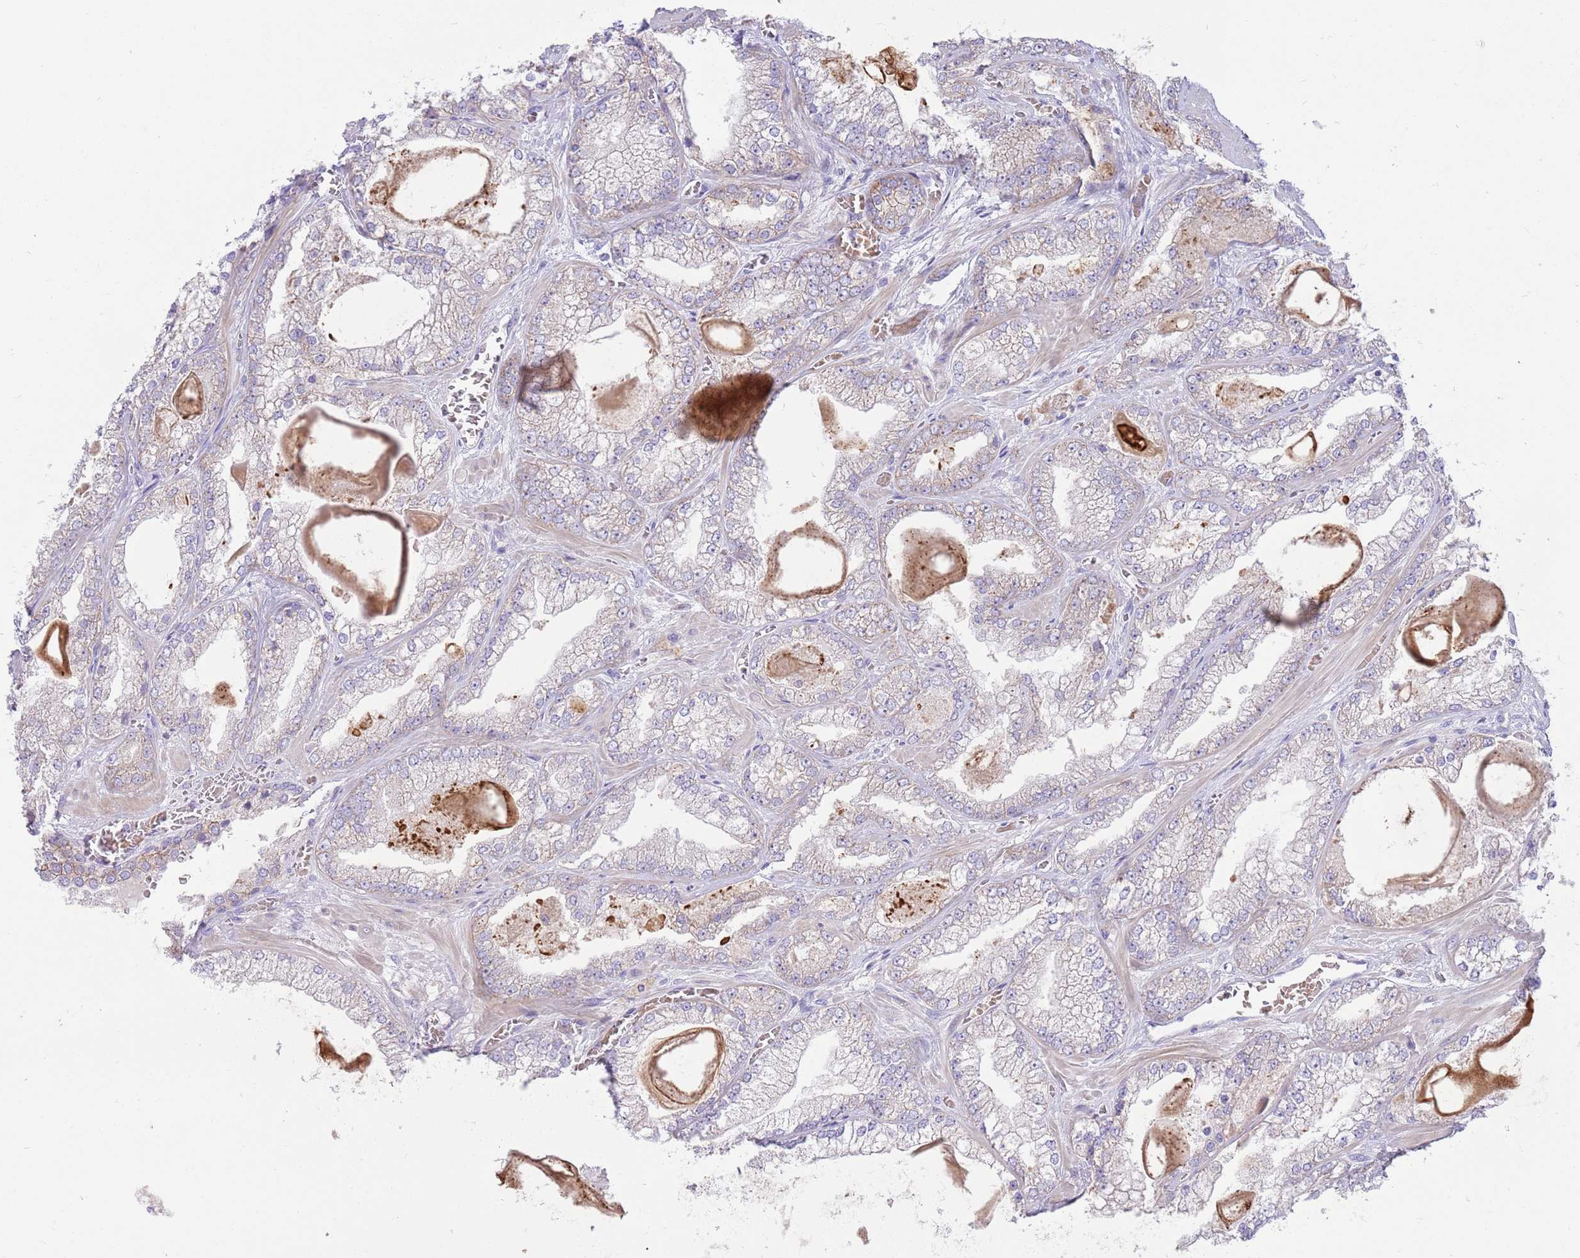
{"staining": {"intensity": "negative", "quantity": "none", "location": "none"}, "tissue": "prostate cancer", "cell_type": "Tumor cells", "image_type": "cancer", "snomed": [{"axis": "morphology", "description": "Adenocarcinoma, Low grade"}, {"axis": "topography", "description": "Prostate"}], "caption": "Immunohistochemistry of prostate low-grade adenocarcinoma reveals no staining in tumor cells. (DAB (3,3'-diaminobenzidine) immunohistochemistry visualized using brightfield microscopy, high magnification).", "gene": "DDHD1", "patient": {"sex": "male", "age": 57}}